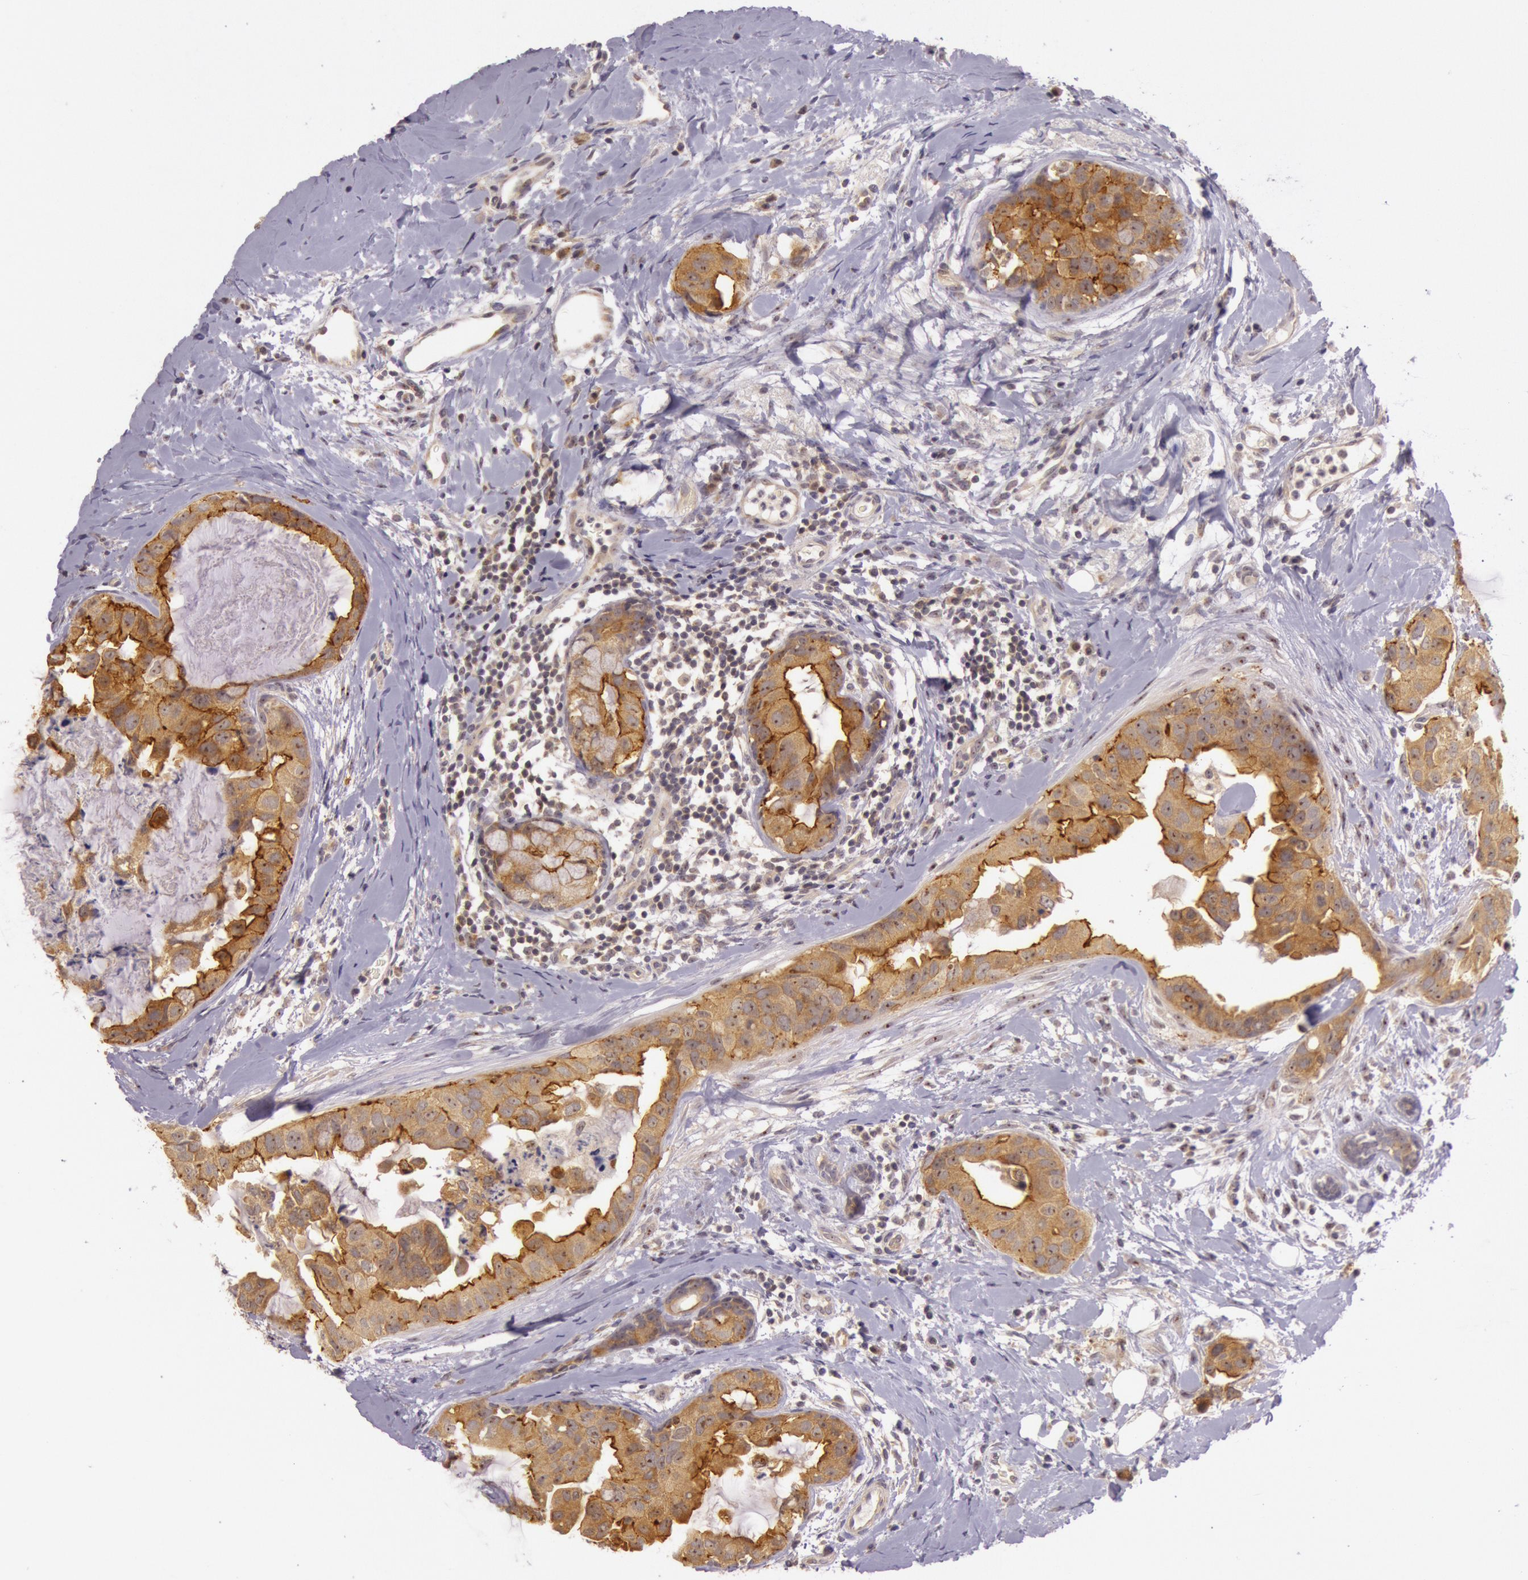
{"staining": {"intensity": "strong", "quantity": ">75%", "location": "cytoplasmic/membranous,nuclear"}, "tissue": "breast cancer", "cell_type": "Tumor cells", "image_type": "cancer", "snomed": [{"axis": "morphology", "description": "Duct carcinoma"}, {"axis": "topography", "description": "Breast"}], "caption": "A micrograph showing strong cytoplasmic/membranous and nuclear expression in about >75% of tumor cells in breast intraductal carcinoma, as visualized by brown immunohistochemical staining.", "gene": "CDK16", "patient": {"sex": "female", "age": 40}}